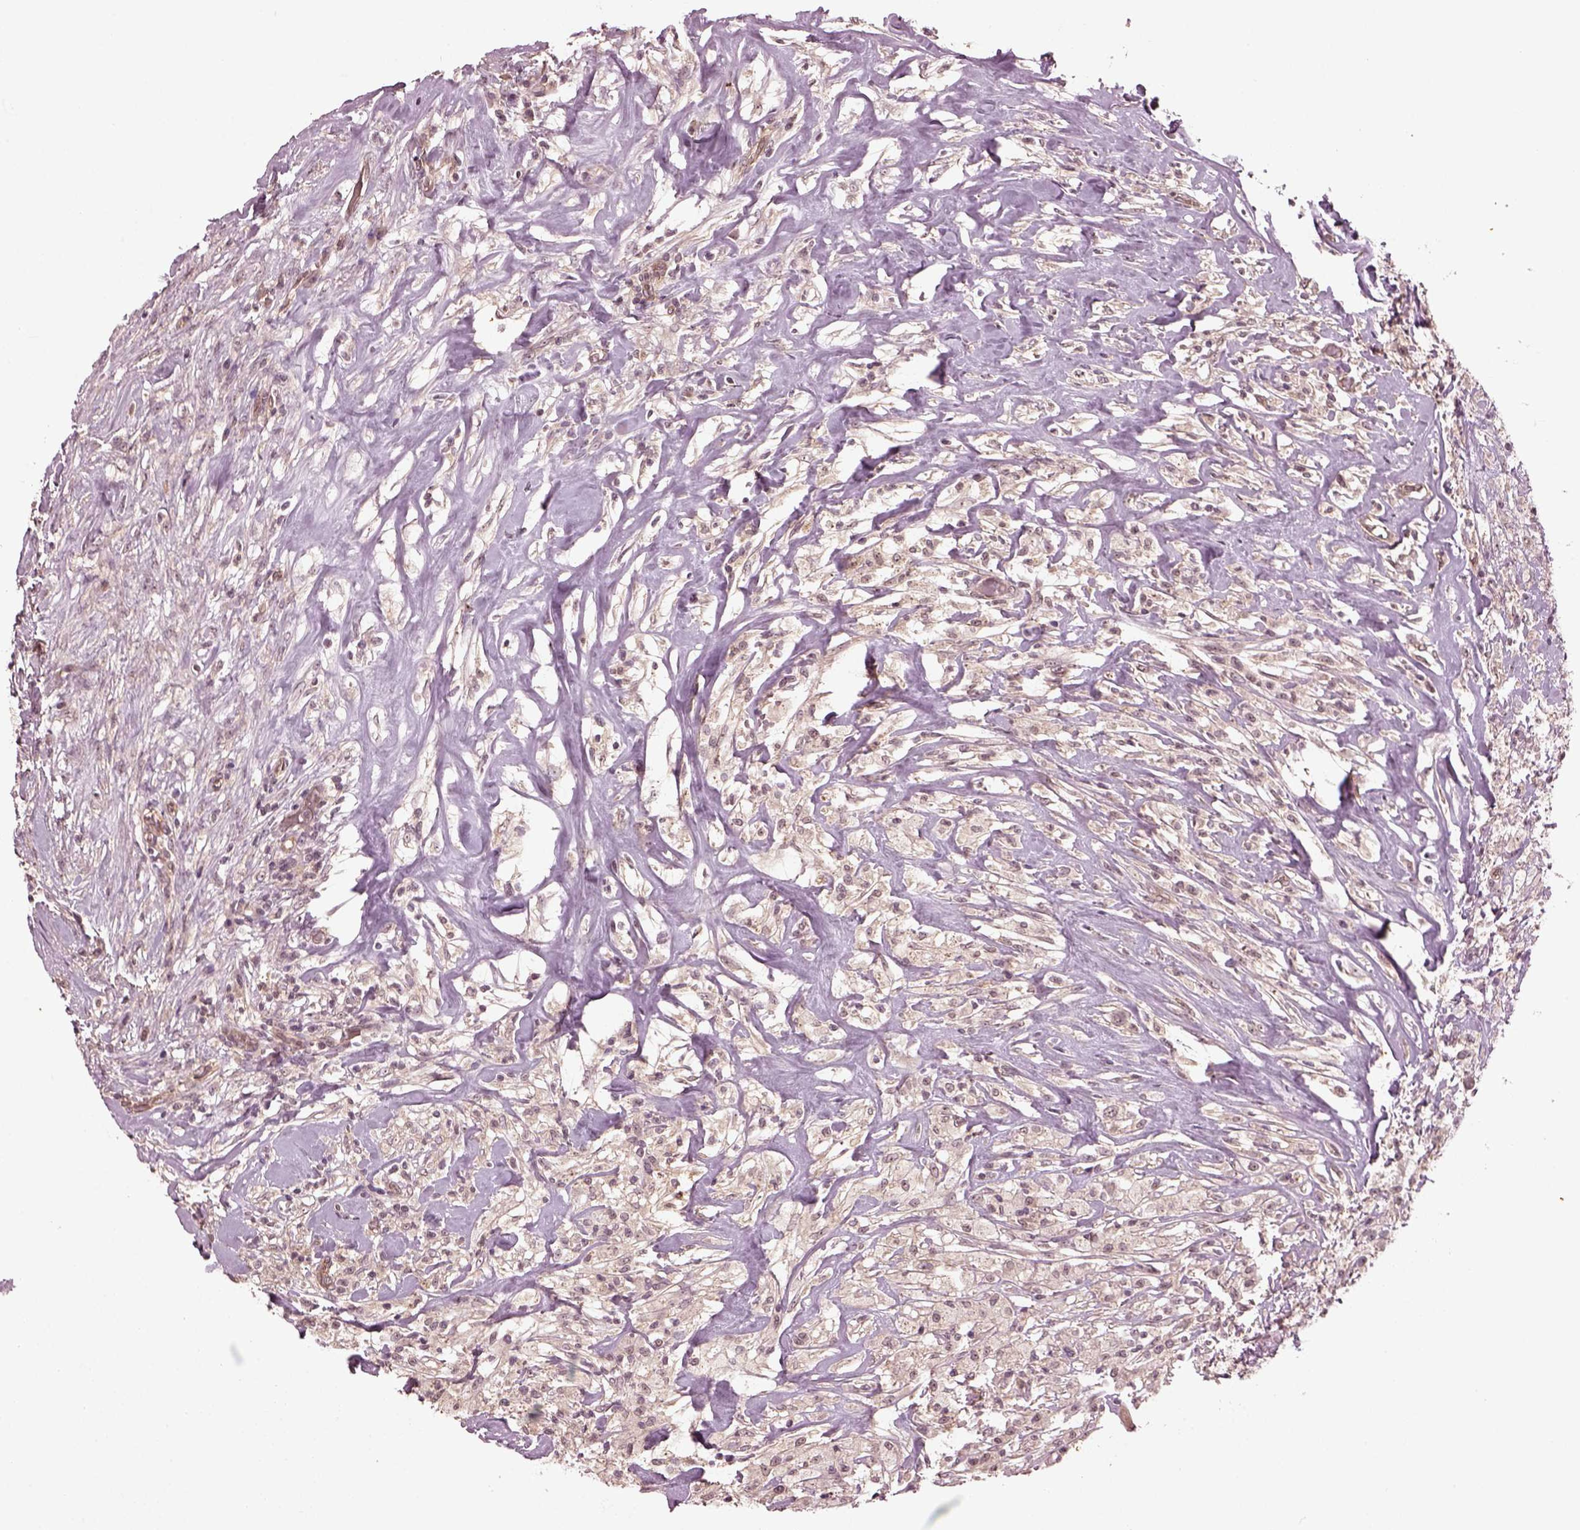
{"staining": {"intensity": "weak", "quantity": "<25%", "location": "nuclear"}, "tissue": "testis cancer", "cell_type": "Tumor cells", "image_type": "cancer", "snomed": [{"axis": "morphology", "description": "Necrosis, NOS"}, {"axis": "morphology", "description": "Carcinoma, Embryonal, NOS"}, {"axis": "topography", "description": "Testis"}], "caption": "Immunohistochemistry (IHC) micrograph of human testis embryonal carcinoma stained for a protein (brown), which displays no staining in tumor cells. (Brightfield microscopy of DAB IHC at high magnification).", "gene": "GNRH1", "patient": {"sex": "male", "age": 19}}